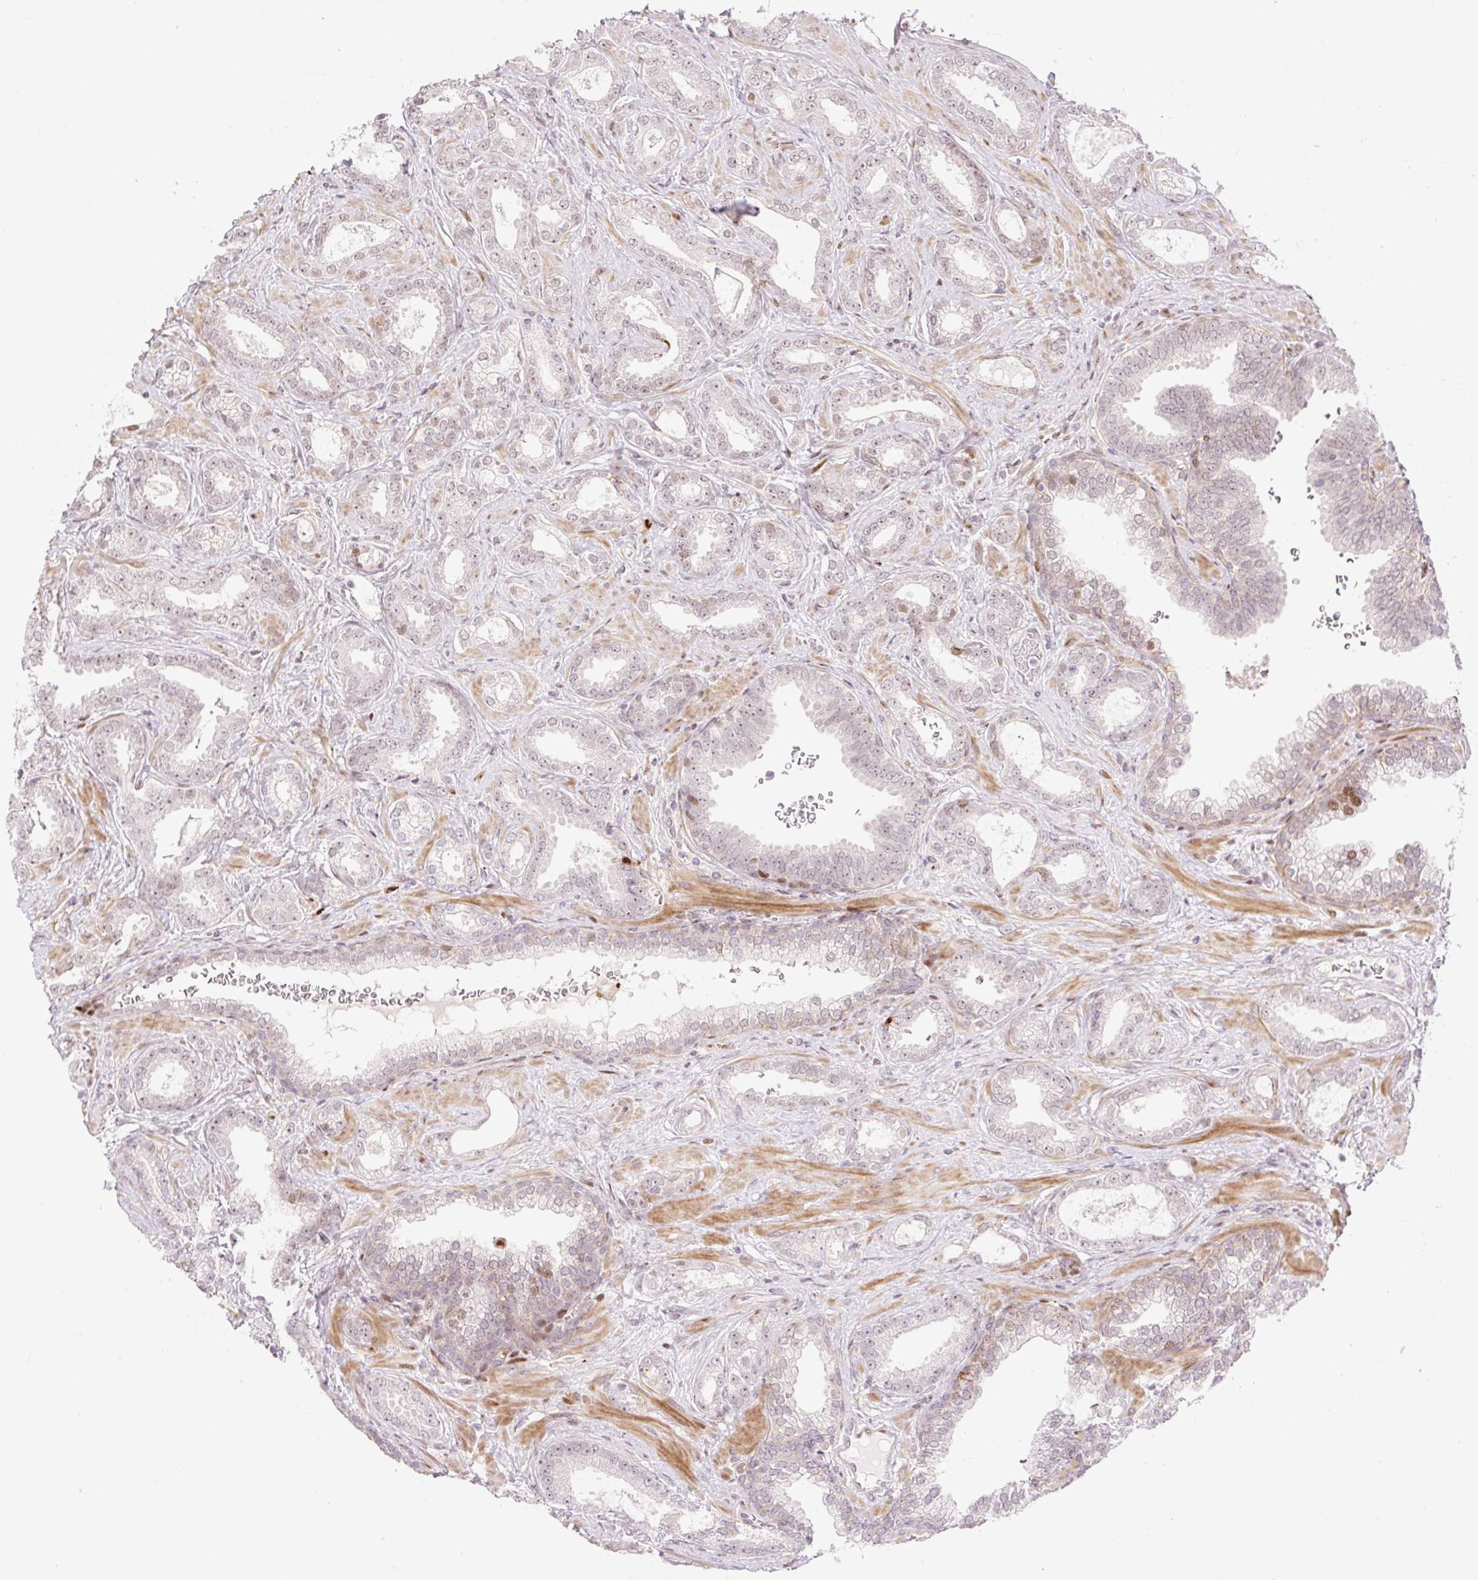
{"staining": {"intensity": "negative", "quantity": "none", "location": "none"}, "tissue": "prostate cancer", "cell_type": "Tumor cells", "image_type": "cancer", "snomed": [{"axis": "morphology", "description": "Adenocarcinoma, High grade"}, {"axis": "topography", "description": "Prostate"}], "caption": "Immunohistochemistry of prostate adenocarcinoma (high-grade) demonstrates no positivity in tumor cells.", "gene": "RIPPLY3", "patient": {"sex": "male", "age": 58}}